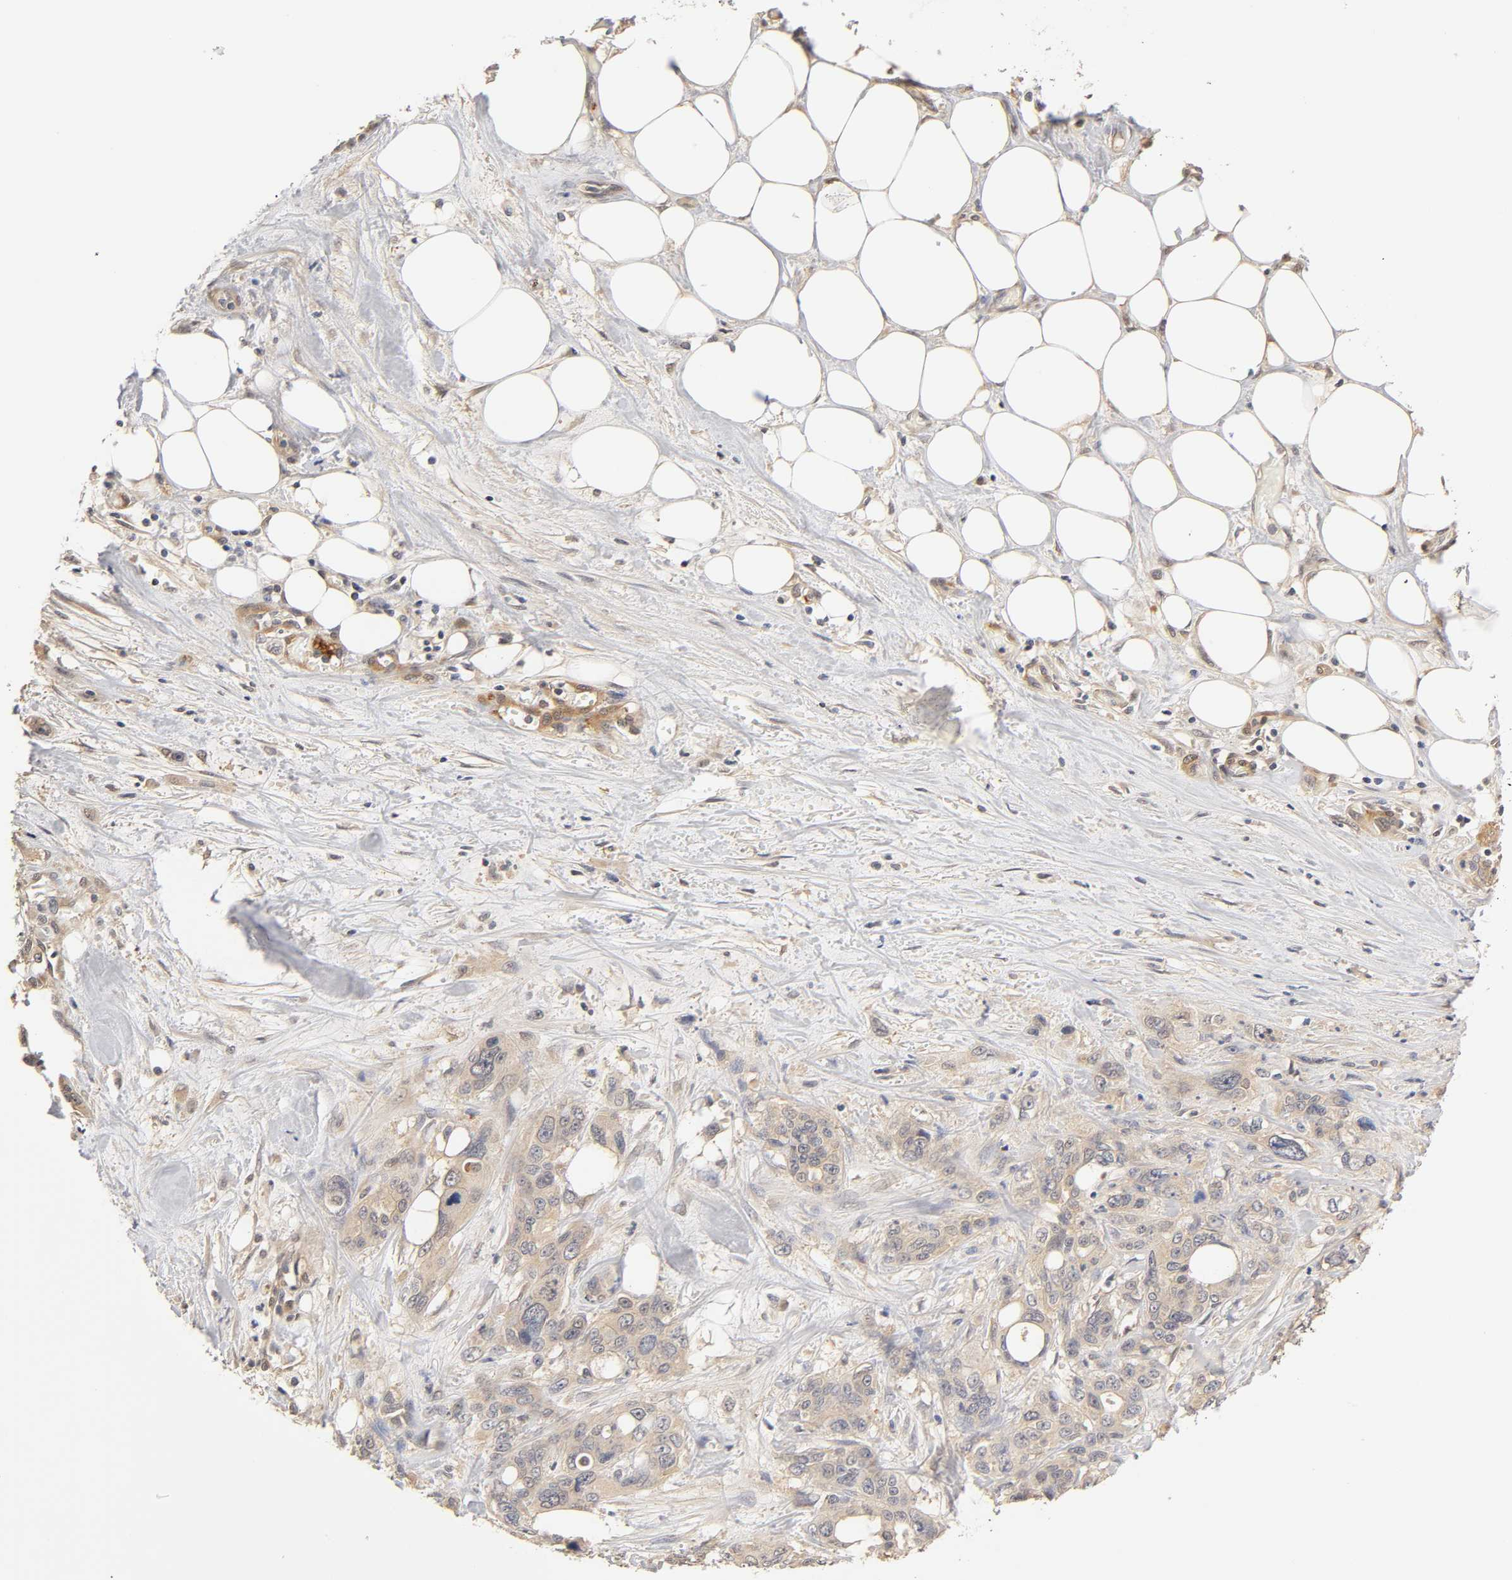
{"staining": {"intensity": "weak", "quantity": ">75%", "location": "cytoplasmic/membranous"}, "tissue": "pancreatic cancer", "cell_type": "Tumor cells", "image_type": "cancer", "snomed": [{"axis": "morphology", "description": "Adenocarcinoma, NOS"}, {"axis": "topography", "description": "Pancreas"}], "caption": "Immunohistochemical staining of human pancreatic cancer reveals low levels of weak cytoplasmic/membranous positivity in approximately >75% of tumor cells.", "gene": "PDE5A", "patient": {"sex": "male", "age": 46}}